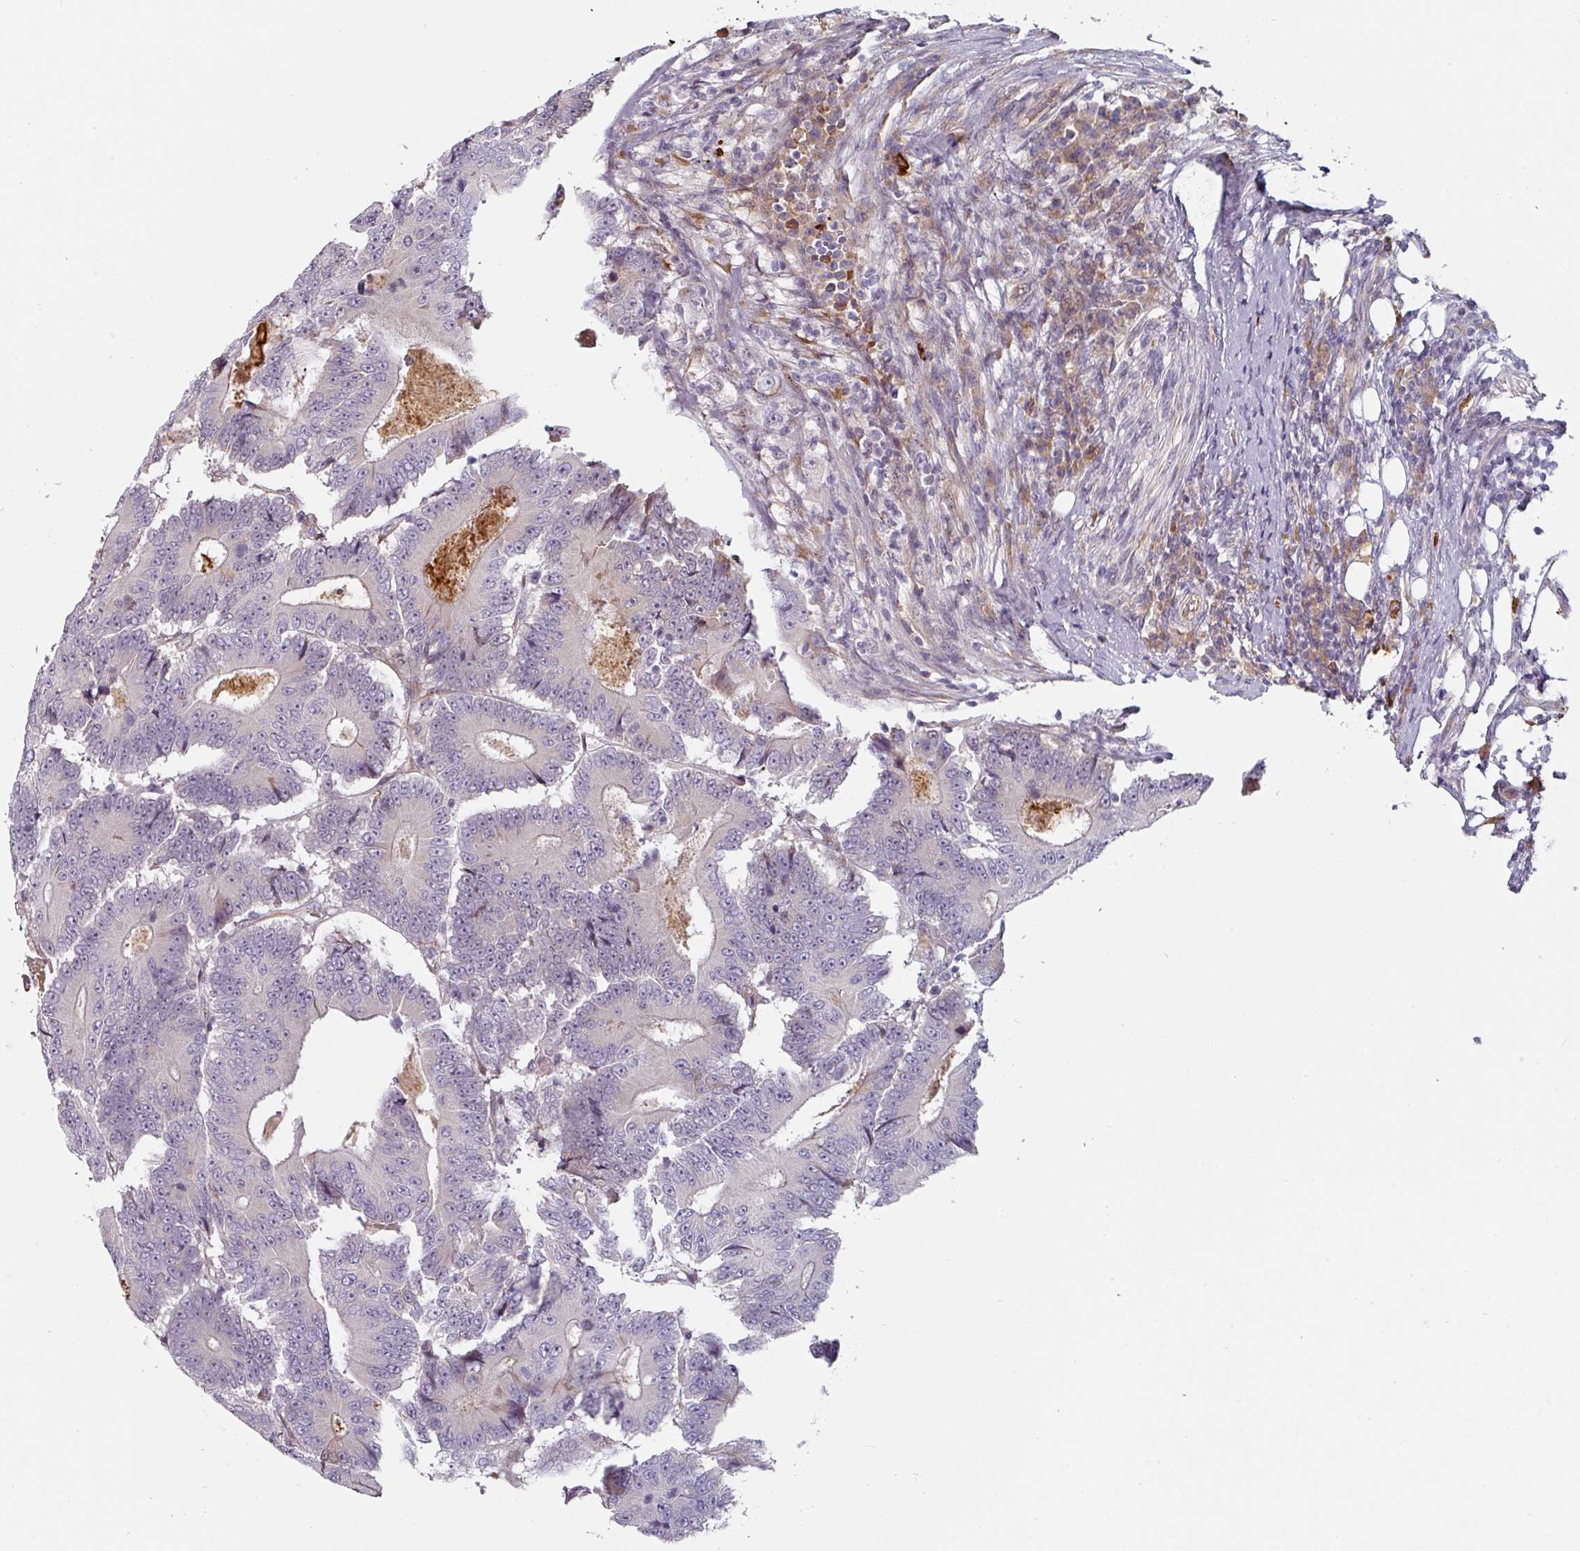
{"staining": {"intensity": "negative", "quantity": "none", "location": "none"}, "tissue": "colorectal cancer", "cell_type": "Tumor cells", "image_type": "cancer", "snomed": [{"axis": "morphology", "description": "Adenocarcinoma, NOS"}, {"axis": "topography", "description": "Colon"}], "caption": "Histopathology image shows no significant protein expression in tumor cells of colorectal cancer (adenocarcinoma). (DAB (3,3'-diaminobenzidine) IHC with hematoxylin counter stain).", "gene": "CEP78", "patient": {"sex": "male", "age": 83}}